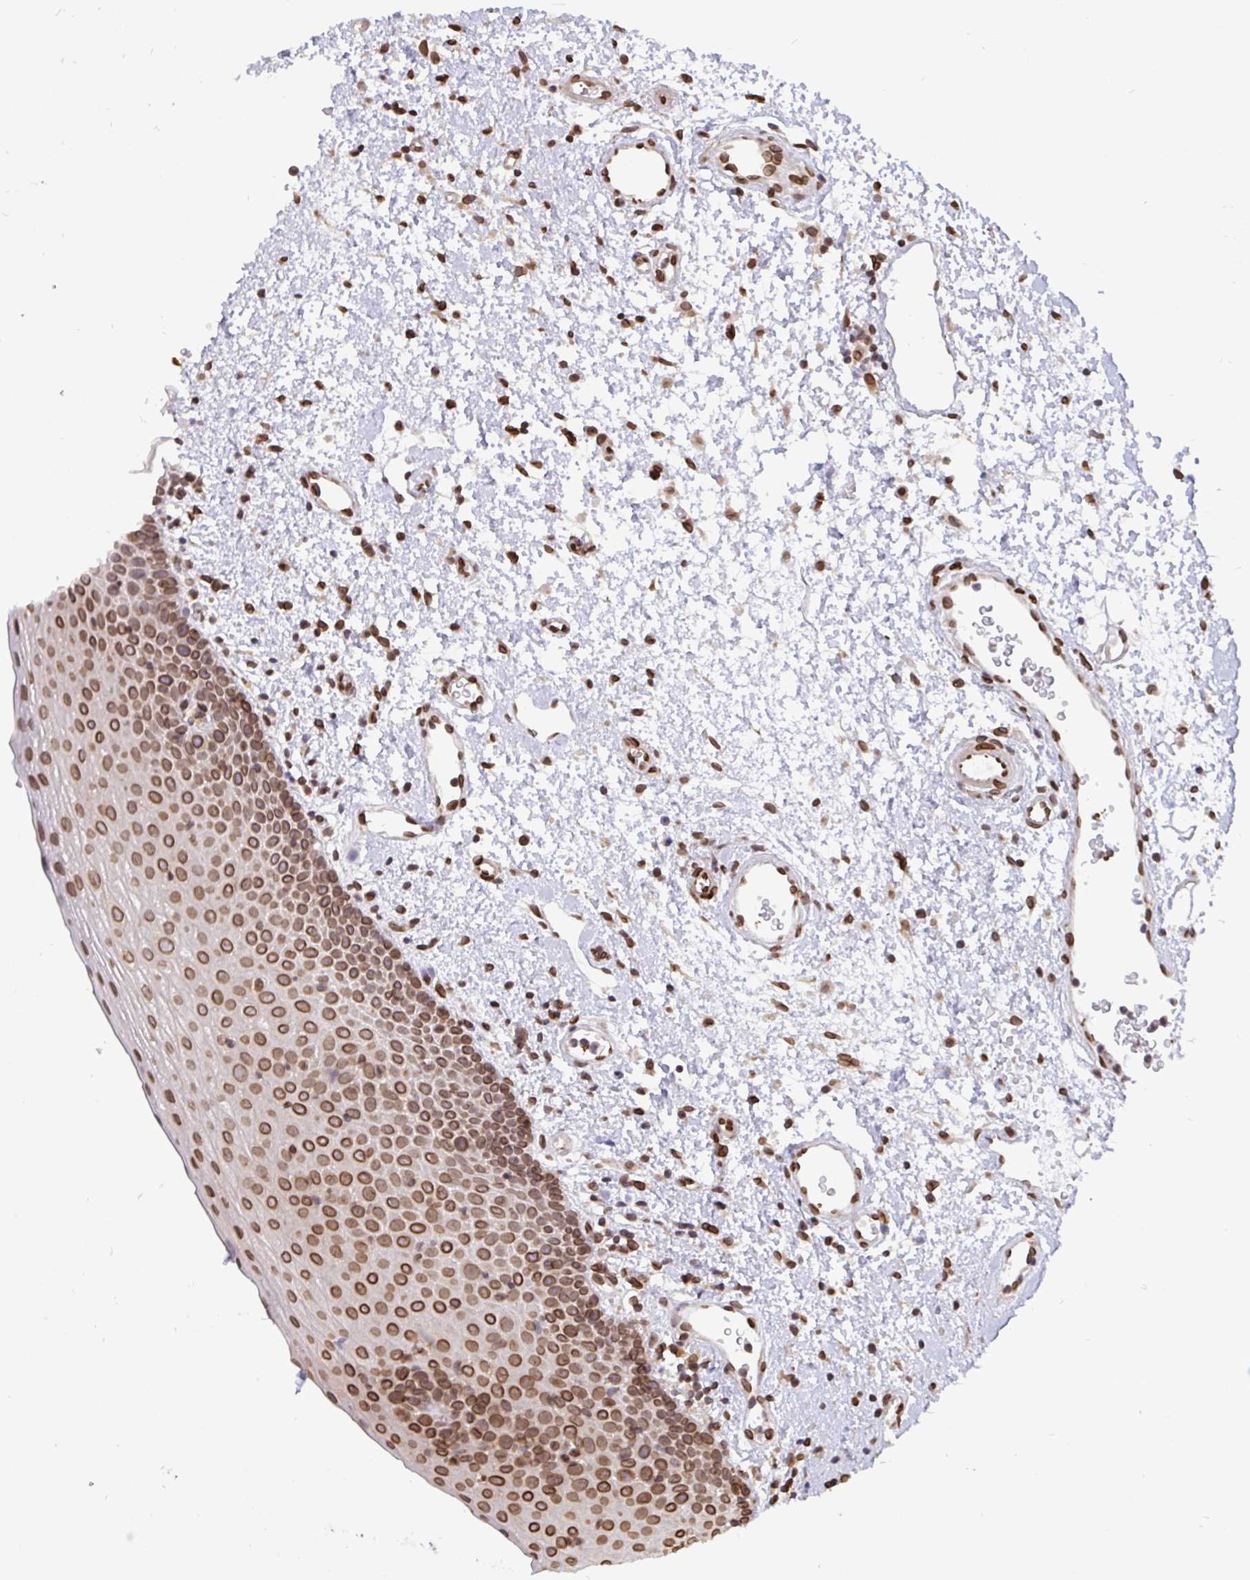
{"staining": {"intensity": "moderate", "quantity": ">75%", "location": "cytoplasmic/membranous,nuclear"}, "tissue": "oral mucosa", "cell_type": "Squamous epithelial cells", "image_type": "normal", "snomed": [{"axis": "morphology", "description": "Normal tissue, NOS"}, {"axis": "topography", "description": "Oral tissue"}, {"axis": "topography", "description": "Head-Neck"}], "caption": "Immunohistochemical staining of unremarkable oral mucosa reveals >75% levels of moderate cytoplasmic/membranous,nuclear protein staining in approximately >75% of squamous epithelial cells. (Stains: DAB (3,3'-diaminobenzidine) in brown, nuclei in blue, Microscopy: brightfield microscopy at high magnification).", "gene": "EMD", "patient": {"sex": "female", "age": 55}}